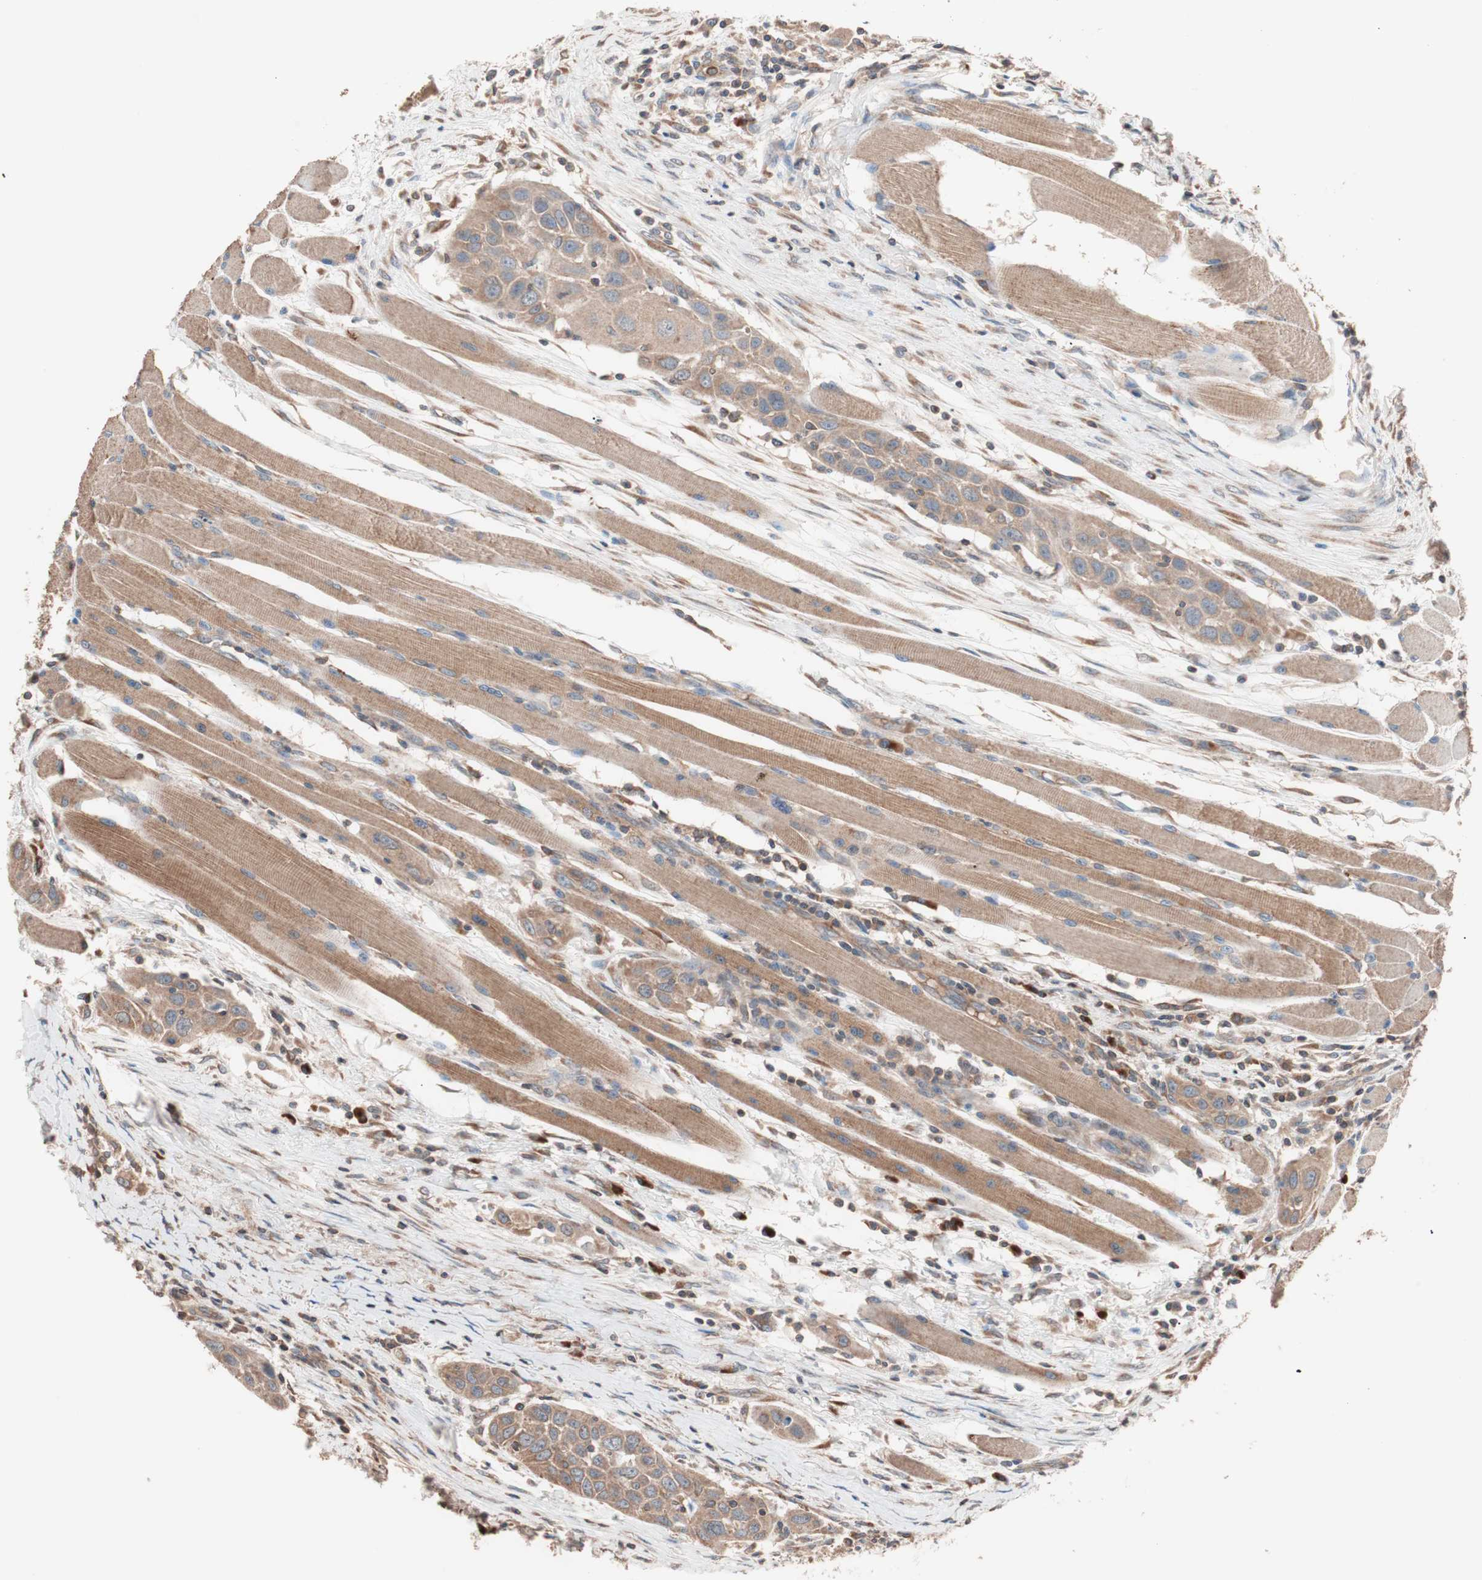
{"staining": {"intensity": "moderate", "quantity": ">75%", "location": "cytoplasmic/membranous"}, "tissue": "head and neck cancer", "cell_type": "Tumor cells", "image_type": "cancer", "snomed": [{"axis": "morphology", "description": "Squamous cell carcinoma, NOS"}, {"axis": "topography", "description": "Oral tissue"}, {"axis": "topography", "description": "Head-Neck"}], "caption": "A medium amount of moderate cytoplasmic/membranous expression is appreciated in approximately >75% of tumor cells in head and neck cancer tissue.", "gene": "GLYCTK", "patient": {"sex": "female", "age": 50}}